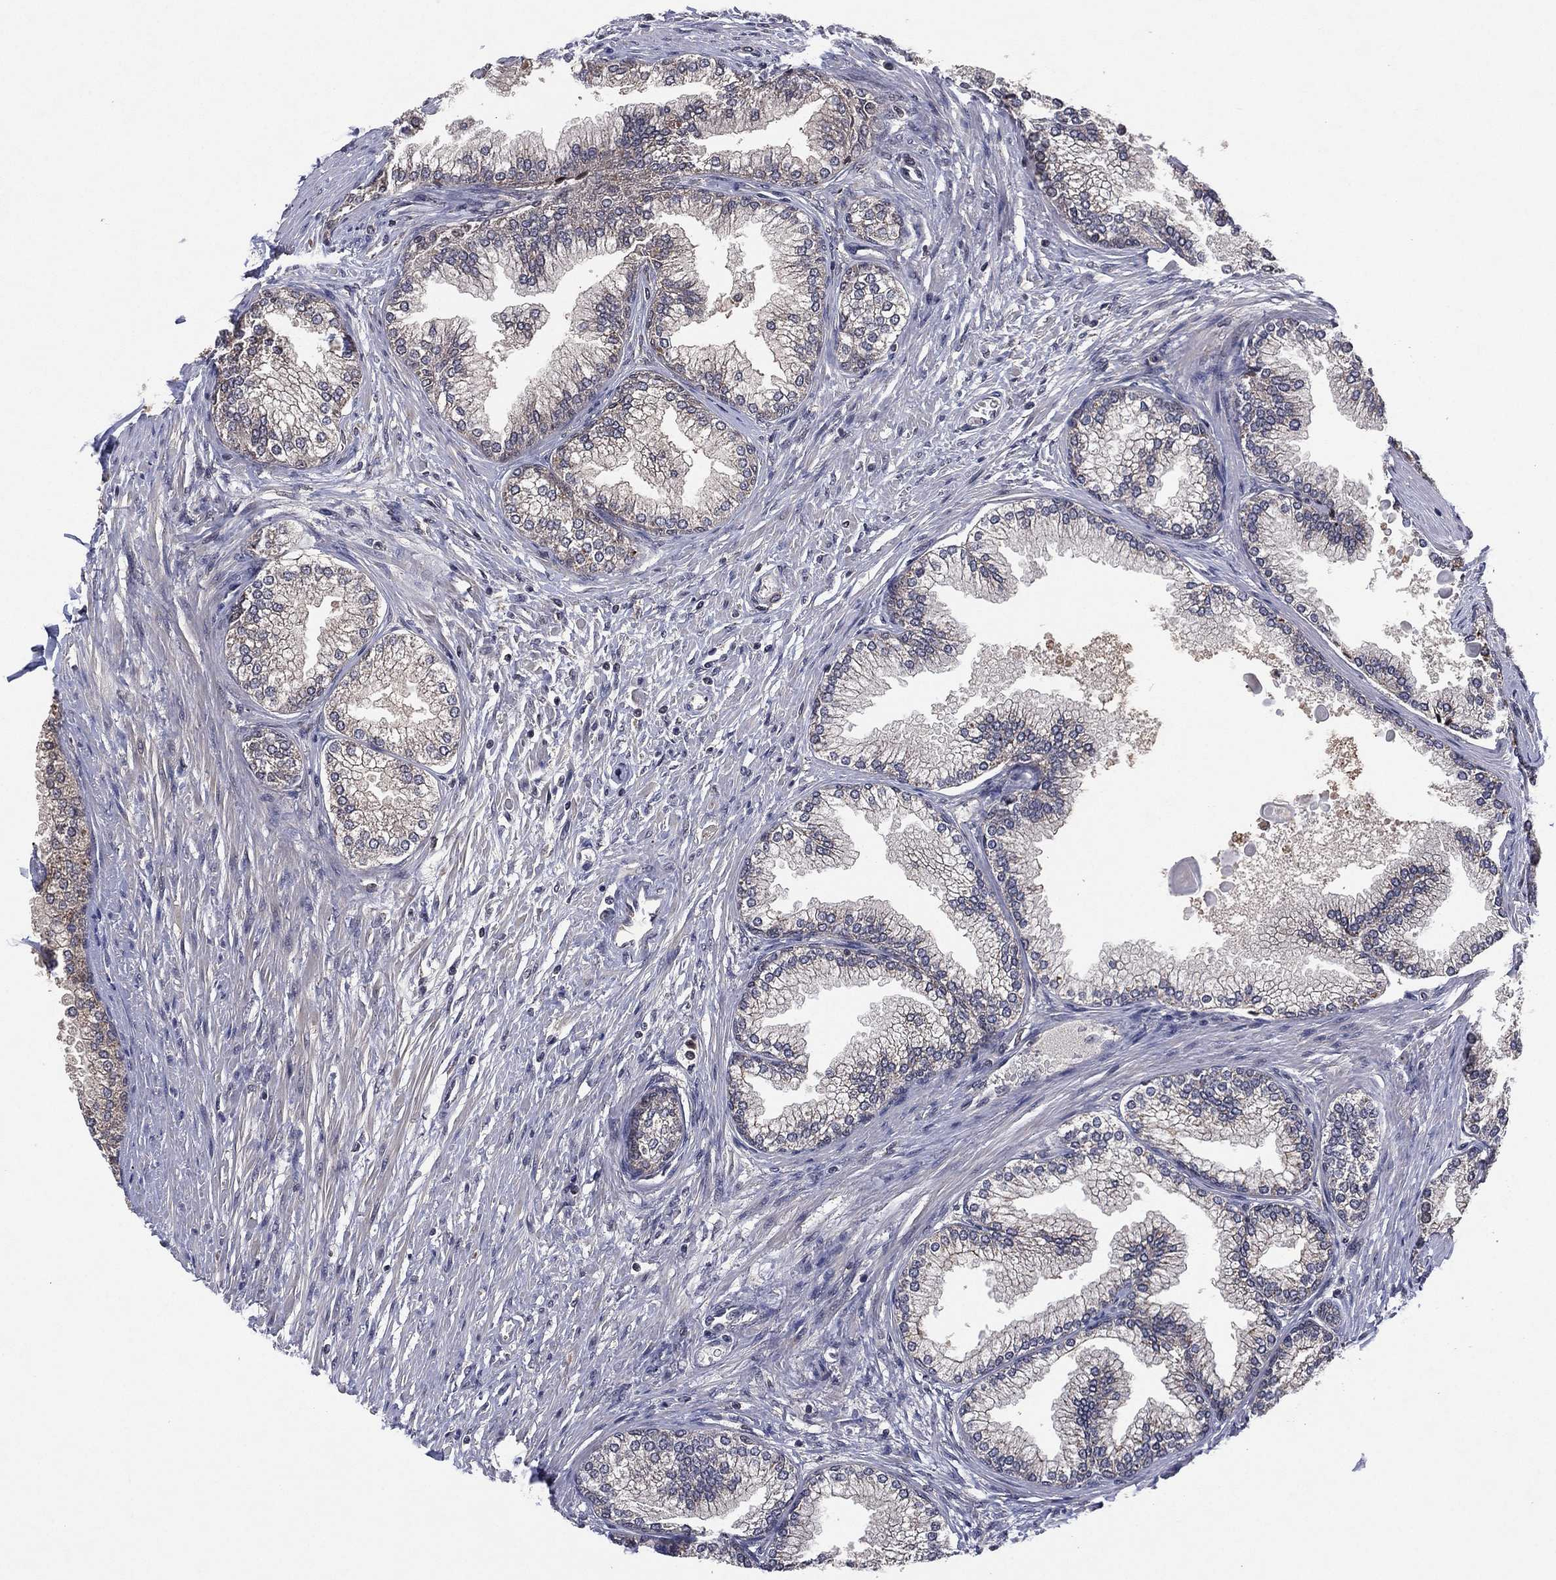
{"staining": {"intensity": "negative", "quantity": "none", "location": "none"}, "tissue": "prostate", "cell_type": "Glandular cells", "image_type": "normal", "snomed": [{"axis": "morphology", "description": "Normal tissue, NOS"}, {"axis": "topography", "description": "Prostate"}], "caption": "Immunohistochemistry photomicrograph of normal prostate stained for a protein (brown), which shows no staining in glandular cells.", "gene": "ATG4B", "patient": {"sex": "male", "age": 72}}